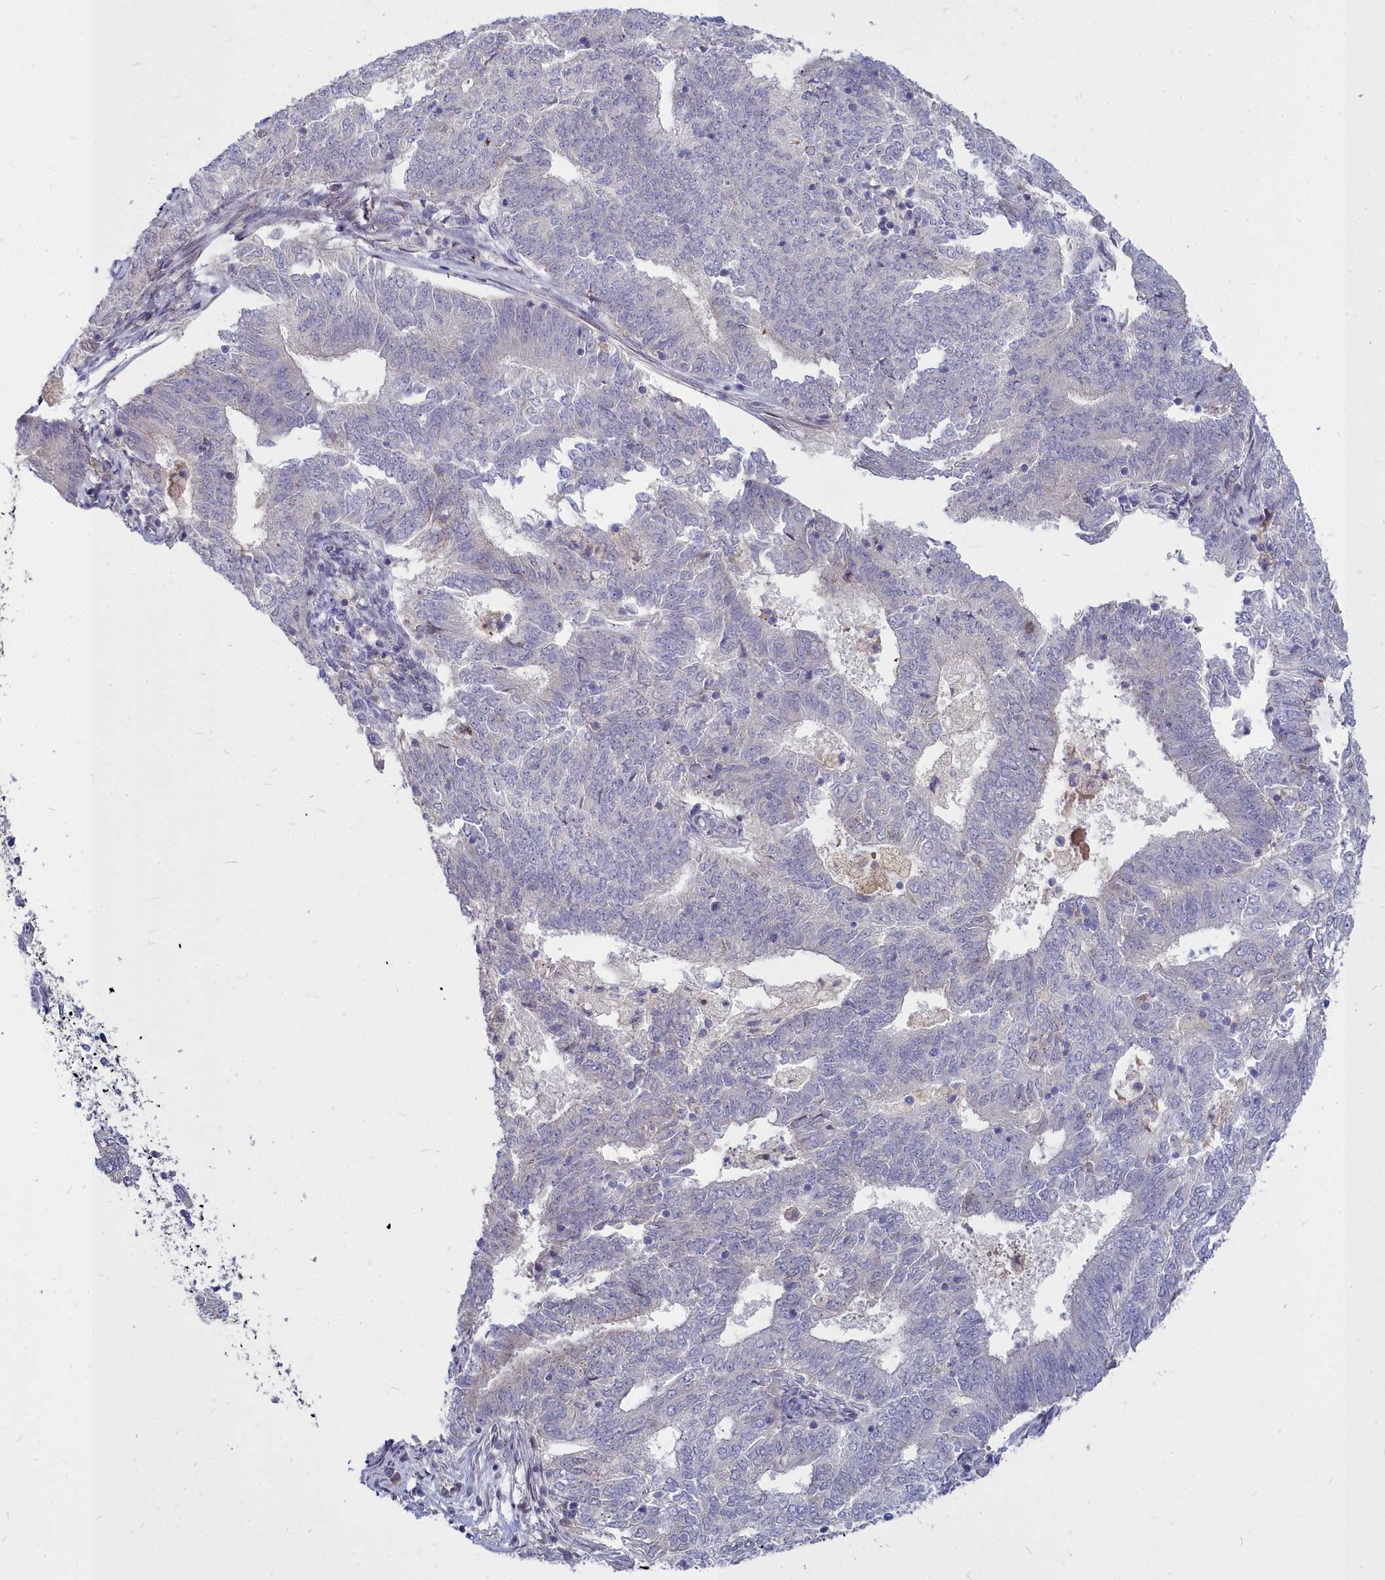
{"staining": {"intensity": "negative", "quantity": "none", "location": "none"}, "tissue": "endometrial cancer", "cell_type": "Tumor cells", "image_type": "cancer", "snomed": [{"axis": "morphology", "description": "Adenocarcinoma, NOS"}, {"axis": "topography", "description": "Endometrium"}], "caption": "Tumor cells are negative for brown protein staining in endometrial cancer (adenocarcinoma). The staining is performed using DAB (3,3'-diaminobenzidine) brown chromogen with nuclei counter-stained in using hematoxylin.", "gene": "NOXA1", "patient": {"sex": "female", "age": 62}}